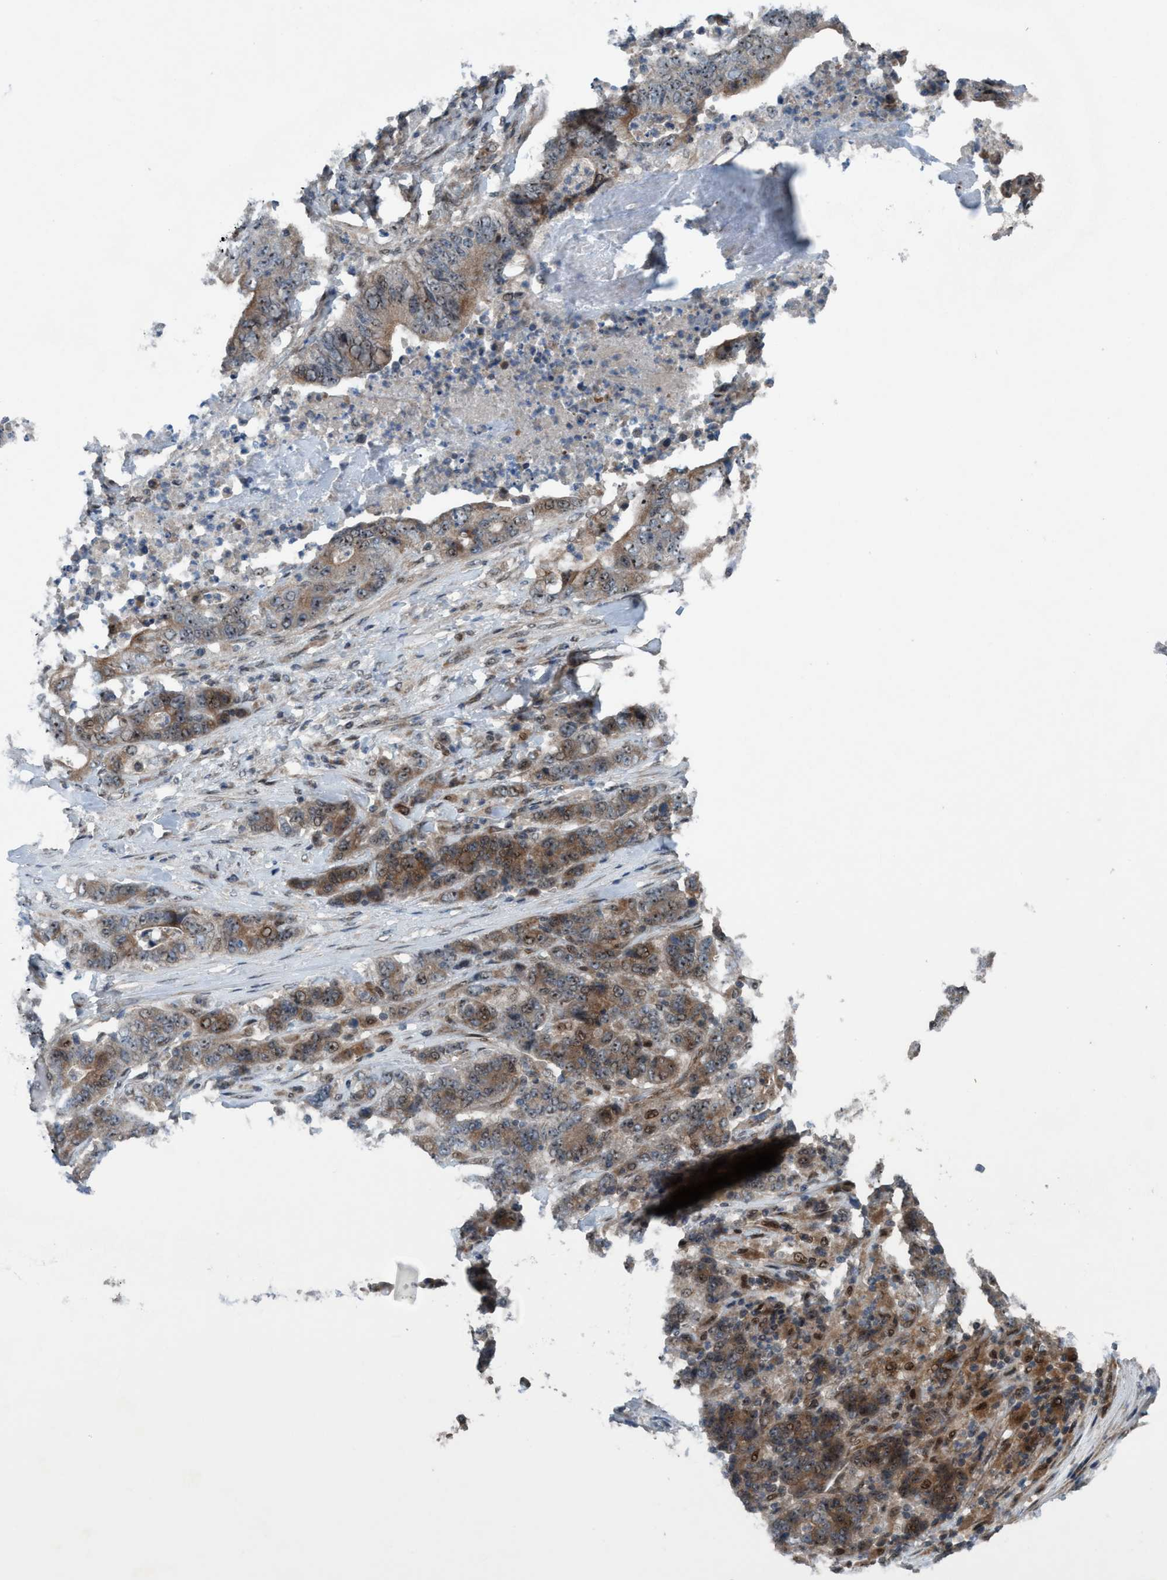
{"staining": {"intensity": "moderate", "quantity": "25%-75%", "location": "cytoplasmic/membranous,nuclear"}, "tissue": "stomach cancer", "cell_type": "Tumor cells", "image_type": "cancer", "snomed": [{"axis": "morphology", "description": "Adenocarcinoma, NOS"}, {"axis": "topography", "description": "Stomach"}], "caption": "Brown immunohistochemical staining in human adenocarcinoma (stomach) shows moderate cytoplasmic/membranous and nuclear staining in about 25%-75% of tumor cells.", "gene": "NISCH", "patient": {"sex": "female", "age": 73}}